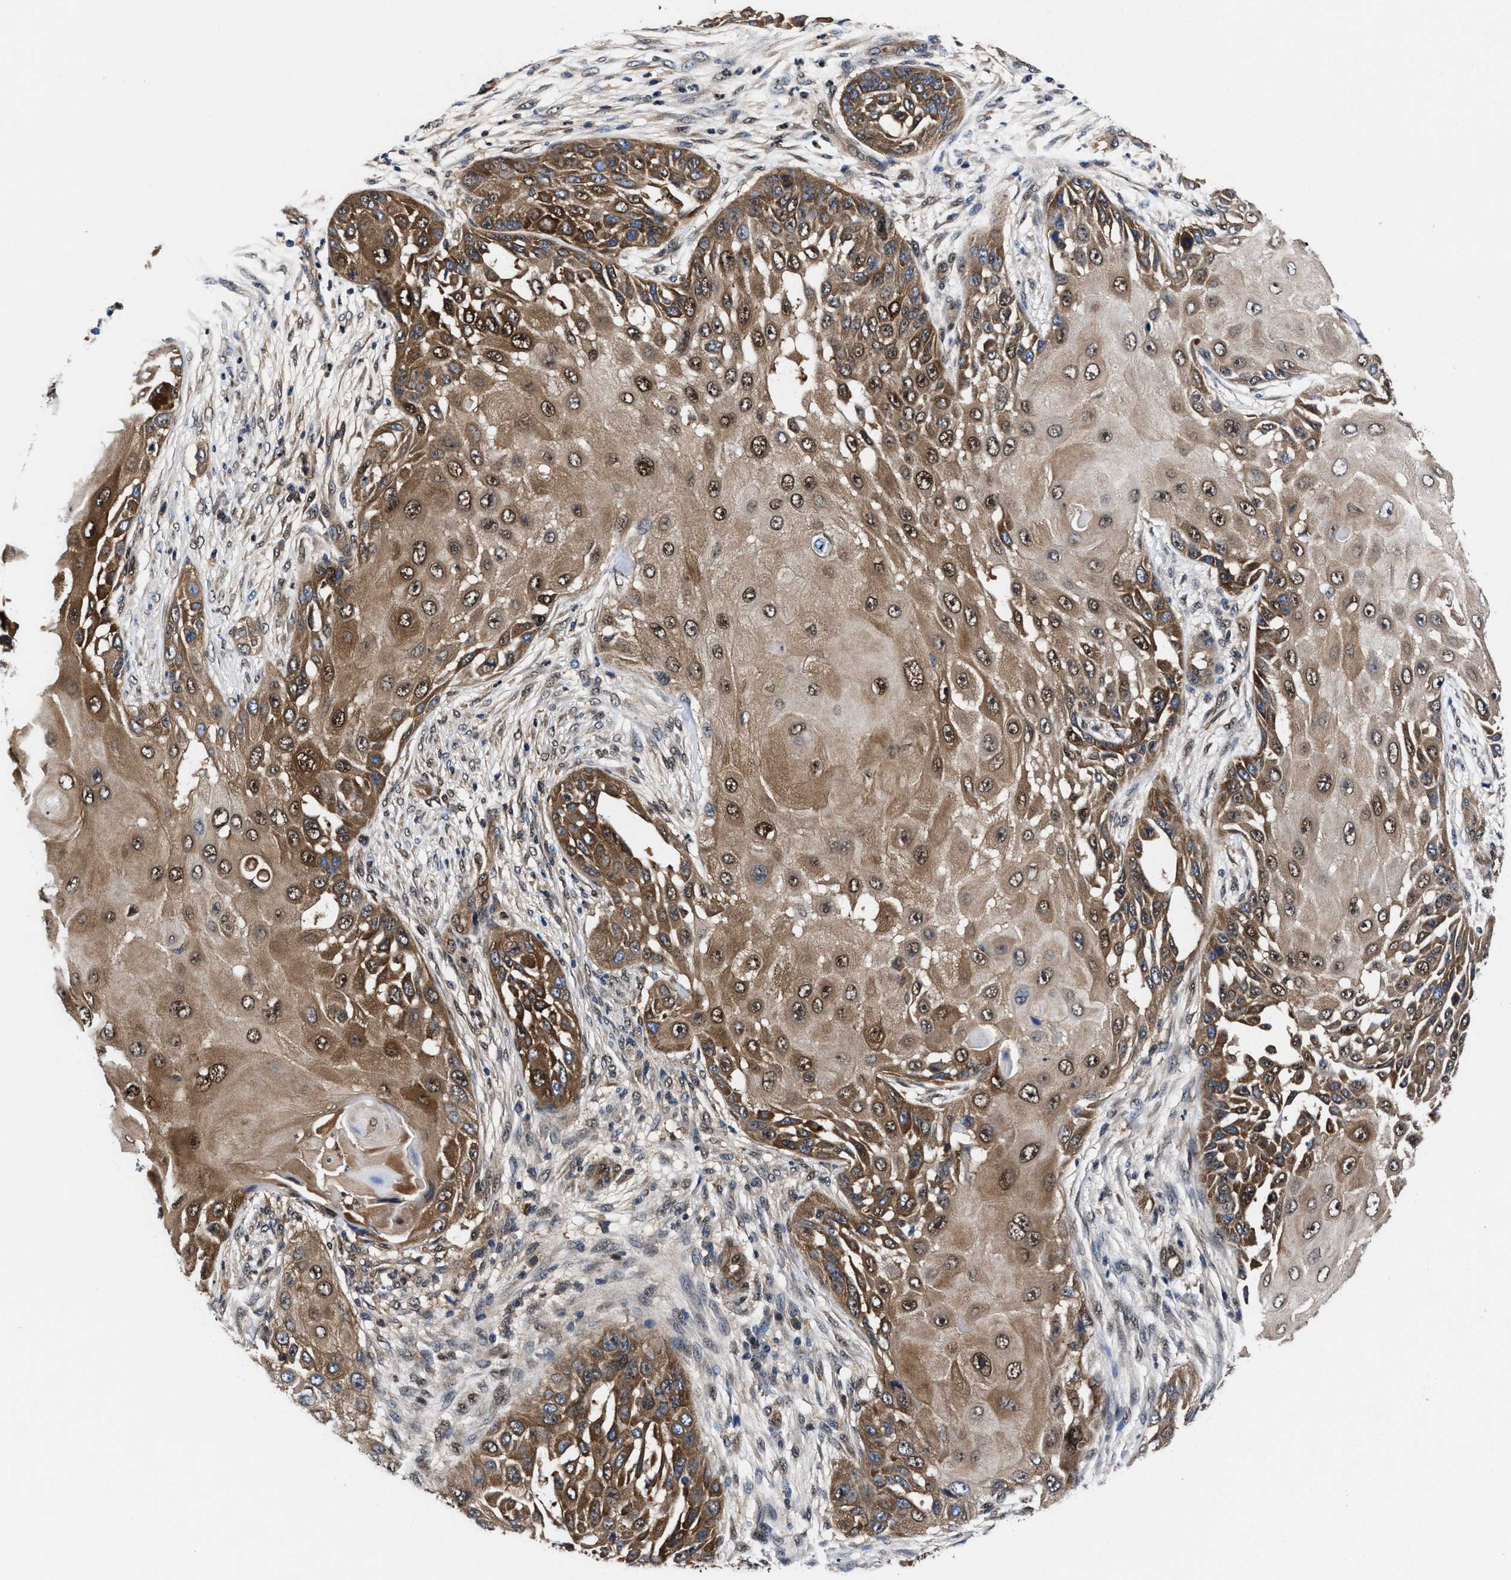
{"staining": {"intensity": "moderate", "quantity": ">75%", "location": "cytoplasmic/membranous,nuclear"}, "tissue": "skin cancer", "cell_type": "Tumor cells", "image_type": "cancer", "snomed": [{"axis": "morphology", "description": "Squamous cell carcinoma, NOS"}, {"axis": "topography", "description": "Skin"}], "caption": "High-magnification brightfield microscopy of skin cancer (squamous cell carcinoma) stained with DAB (brown) and counterstained with hematoxylin (blue). tumor cells exhibit moderate cytoplasmic/membranous and nuclear positivity is identified in approximately>75% of cells. Using DAB (3,3'-diaminobenzidine) (brown) and hematoxylin (blue) stains, captured at high magnification using brightfield microscopy.", "gene": "ACLY", "patient": {"sex": "female", "age": 44}}